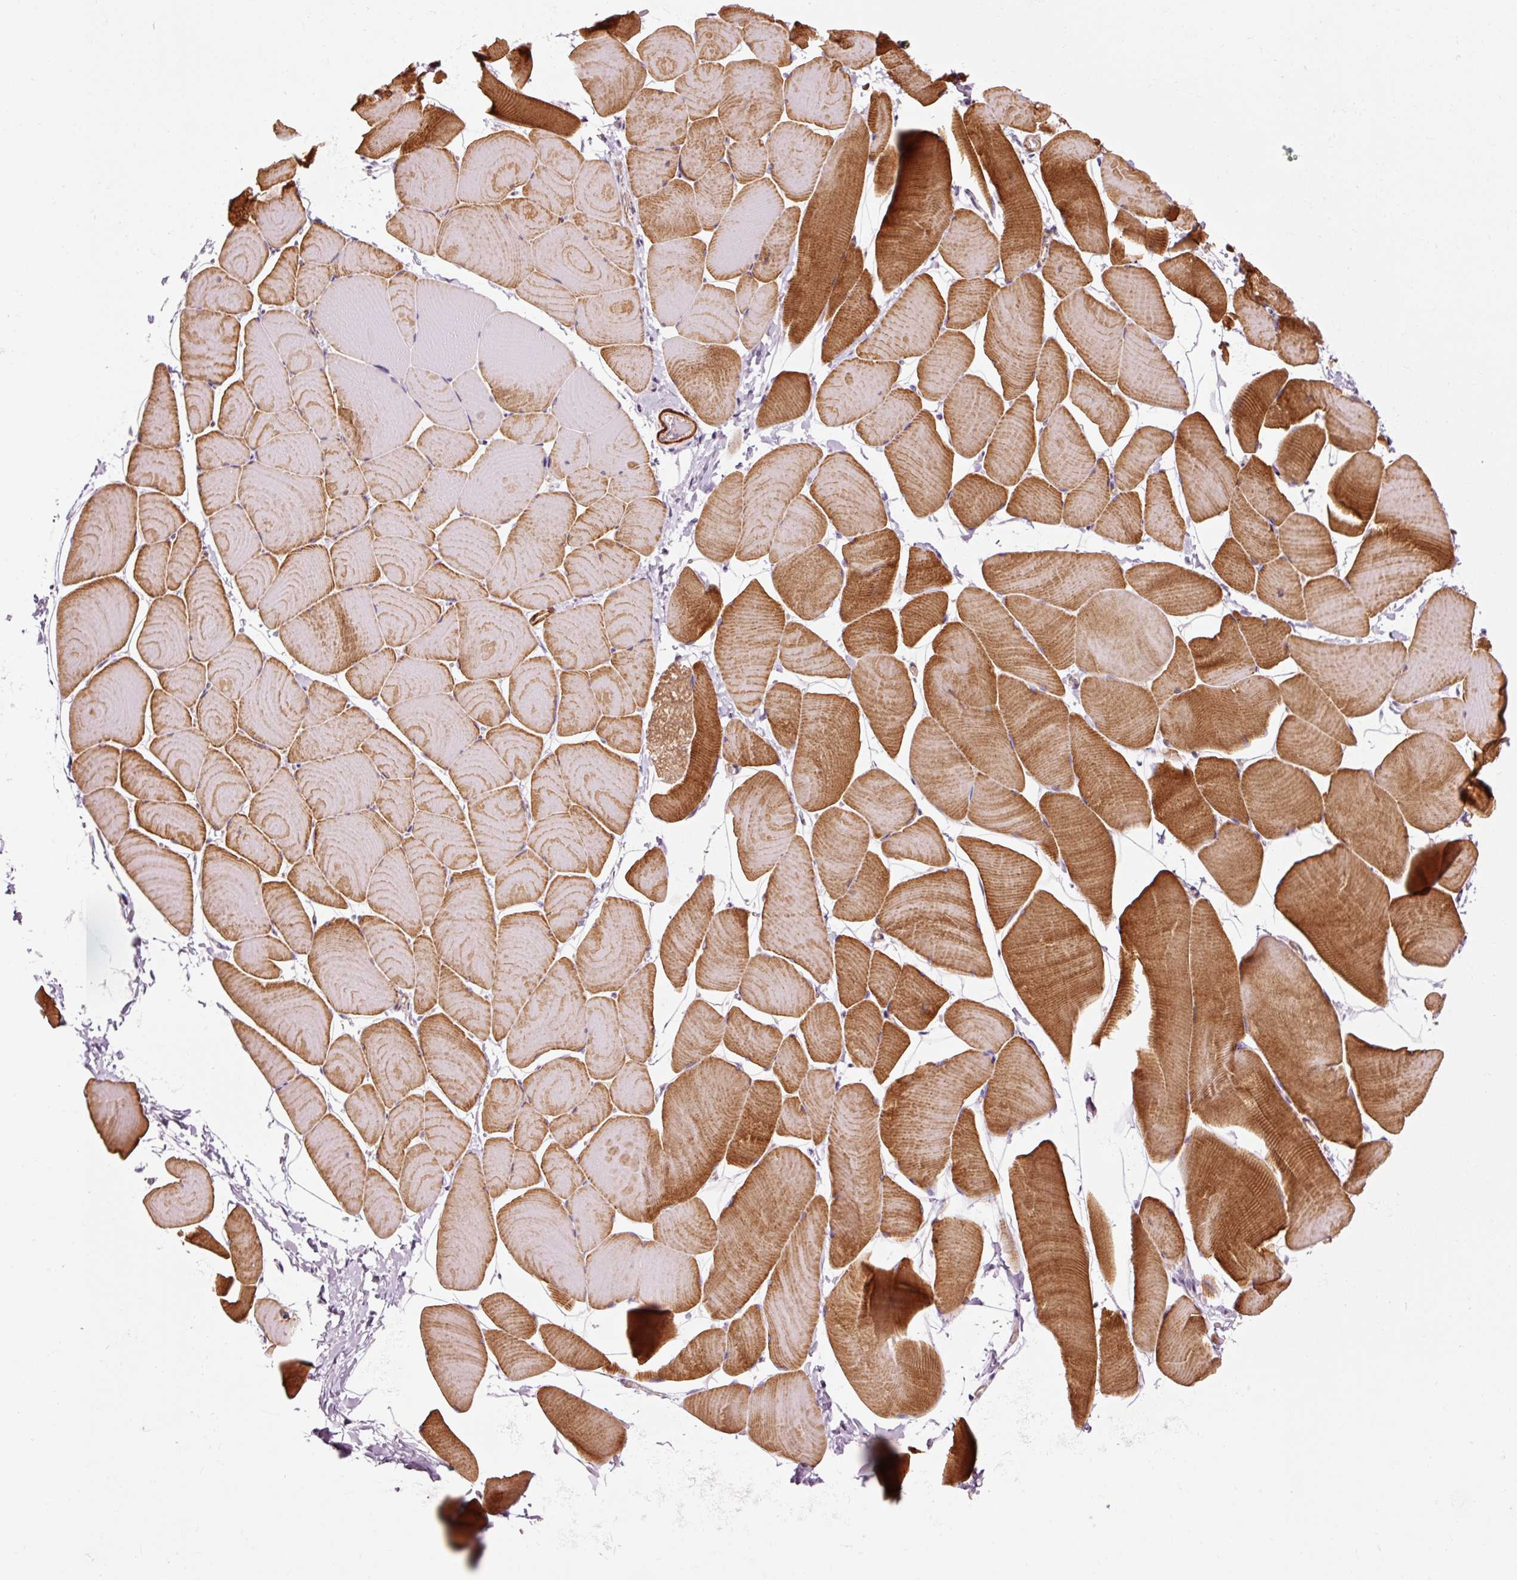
{"staining": {"intensity": "strong", "quantity": "25%-75%", "location": "cytoplasmic/membranous"}, "tissue": "skeletal muscle", "cell_type": "Myocytes", "image_type": "normal", "snomed": [{"axis": "morphology", "description": "Normal tissue, NOS"}, {"axis": "topography", "description": "Skeletal muscle"}], "caption": "Immunohistochemistry (IHC) staining of unremarkable skeletal muscle, which shows high levels of strong cytoplasmic/membranous positivity in approximately 25%-75% of myocytes indicating strong cytoplasmic/membranous protein staining. The staining was performed using DAB (3,3'-diaminobenzidine) (brown) for protein detection and nuclei were counterstained in hematoxylin (blue).", "gene": "ANKRD20A1", "patient": {"sex": "male", "age": 25}}